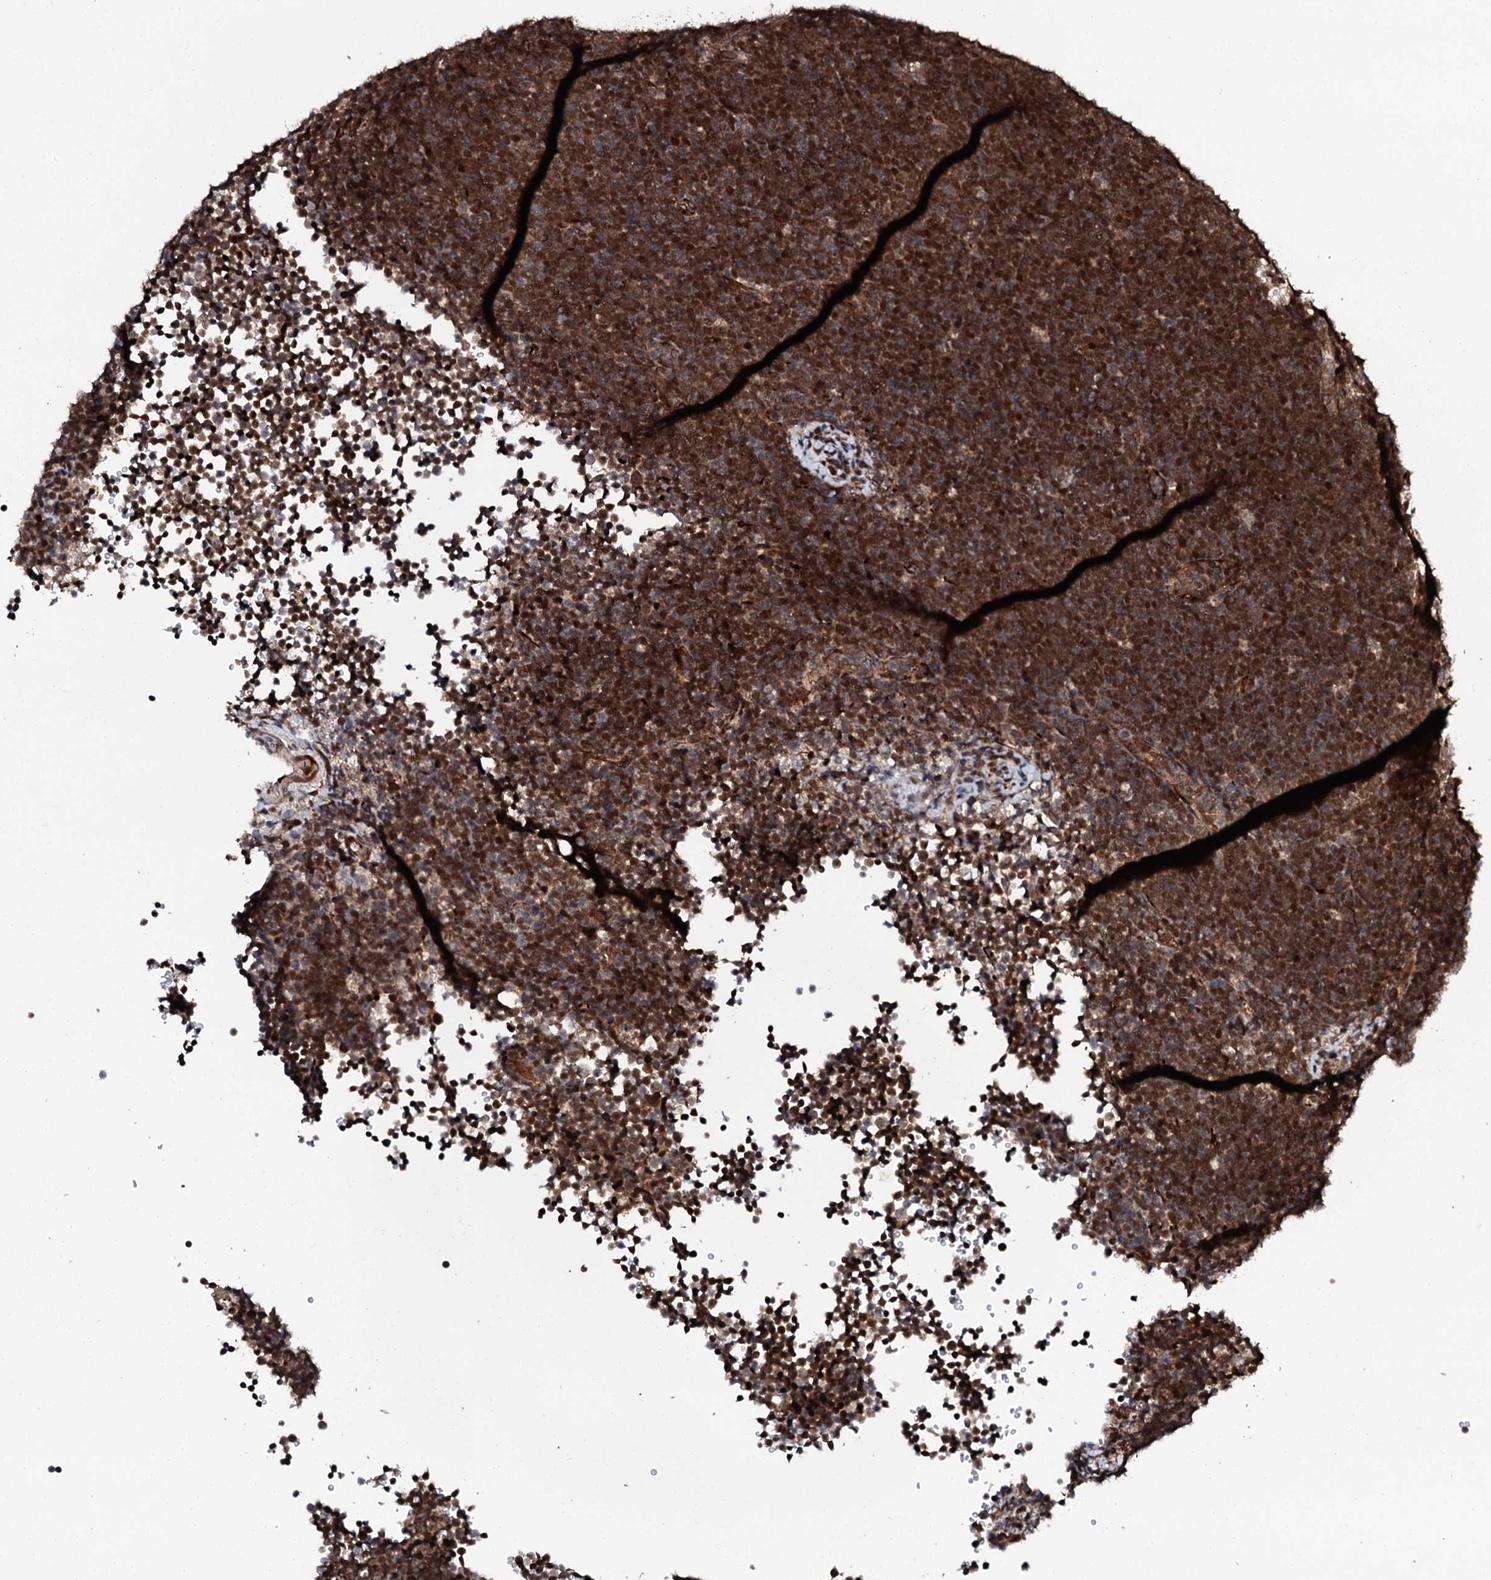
{"staining": {"intensity": "moderate", "quantity": ">75%", "location": "cytoplasmic/membranous,nuclear"}, "tissue": "lymphoma", "cell_type": "Tumor cells", "image_type": "cancer", "snomed": [{"axis": "morphology", "description": "Malignant lymphoma, non-Hodgkin's type, High grade"}, {"axis": "topography", "description": "Lymph node"}], "caption": "About >75% of tumor cells in malignant lymphoma, non-Hodgkin's type (high-grade) exhibit moderate cytoplasmic/membranous and nuclear protein staining as visualized by brown immunohistochemical staining.", "gene": "FAM111A", "patient": {"sex": "male", "age": 13}}